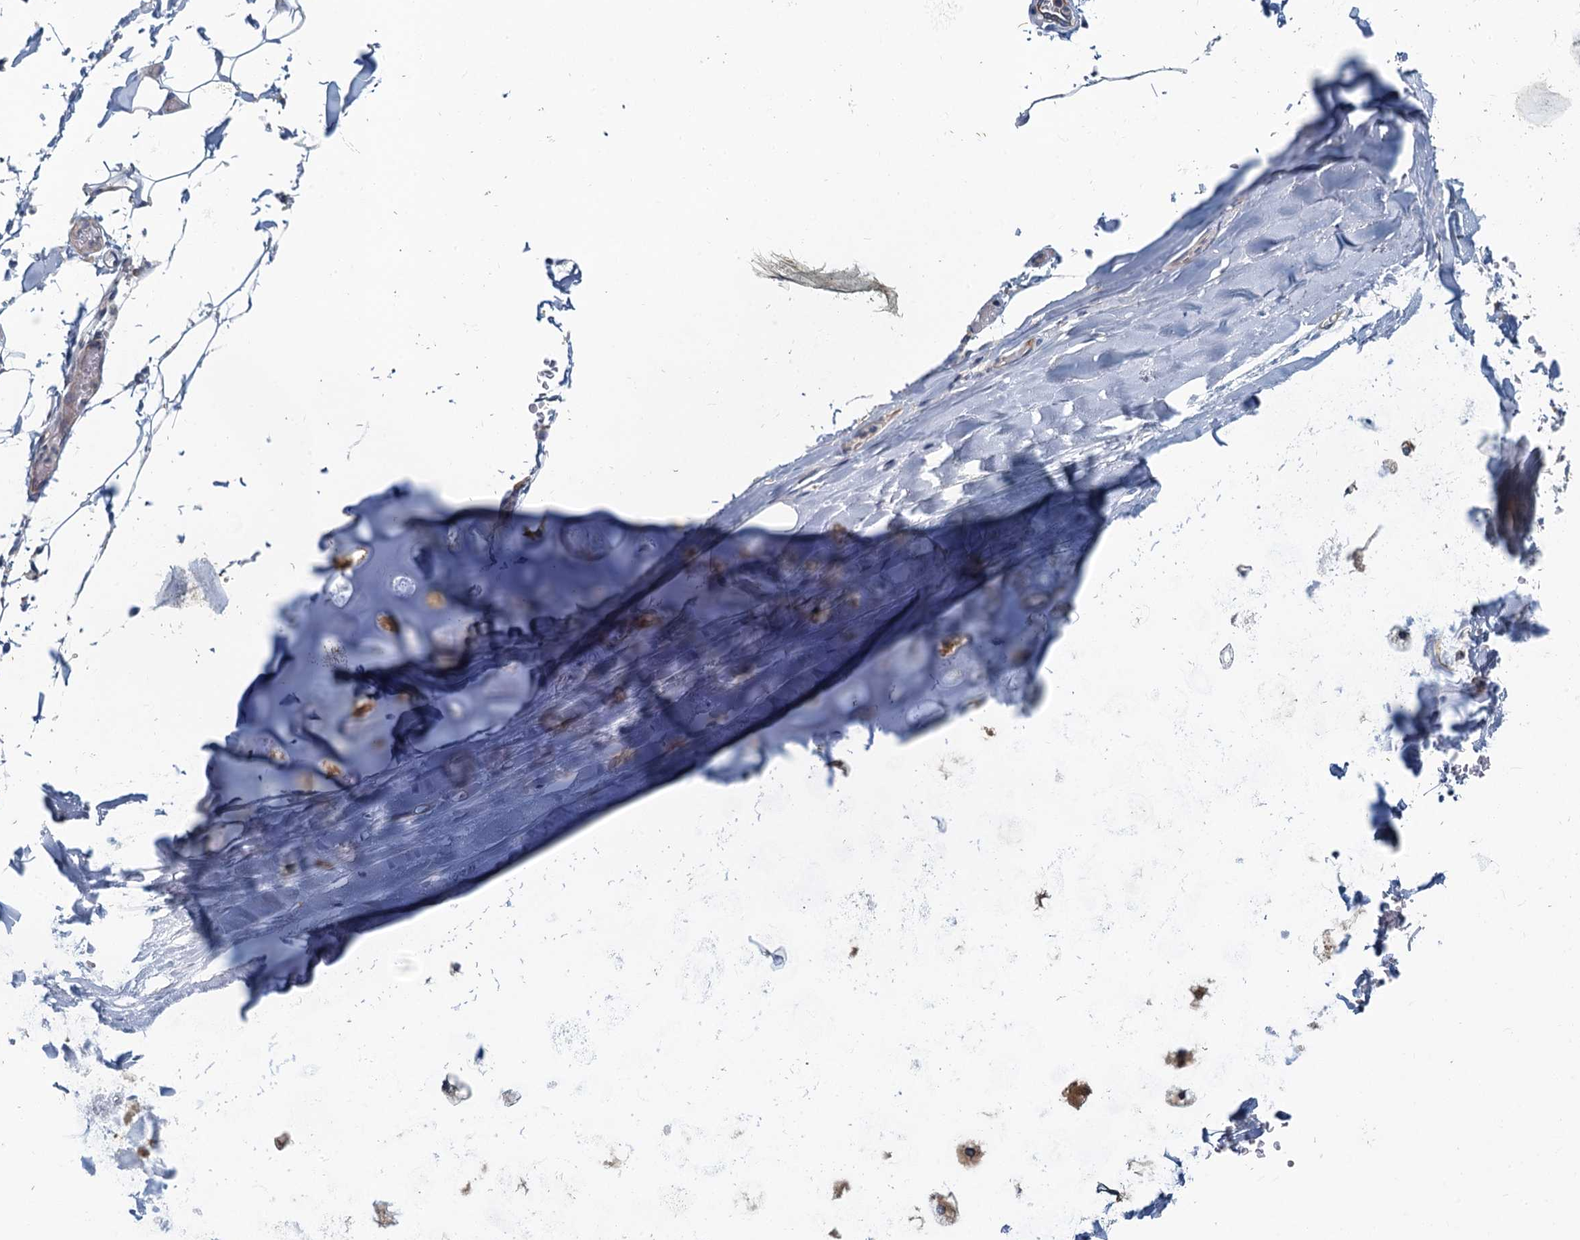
{"staining": {"intensity": "negative", "quantity": "none", "location": "none"}, "tissue": "adipose tissue", "cell_type": "Adipocytes", "image_type": "normal", "snomed": [{"axis": "morphology", "description": "Normal tissue, NOS"}, {"axis": "topography", "description": "Bronchus"}], "caption": "Immunohistochemical staining of normal adipose tissue exhibits no significant staining in adipocytes.", "gene": "NCKAP1L", "patient": {"sex": "male", "age": 66}}